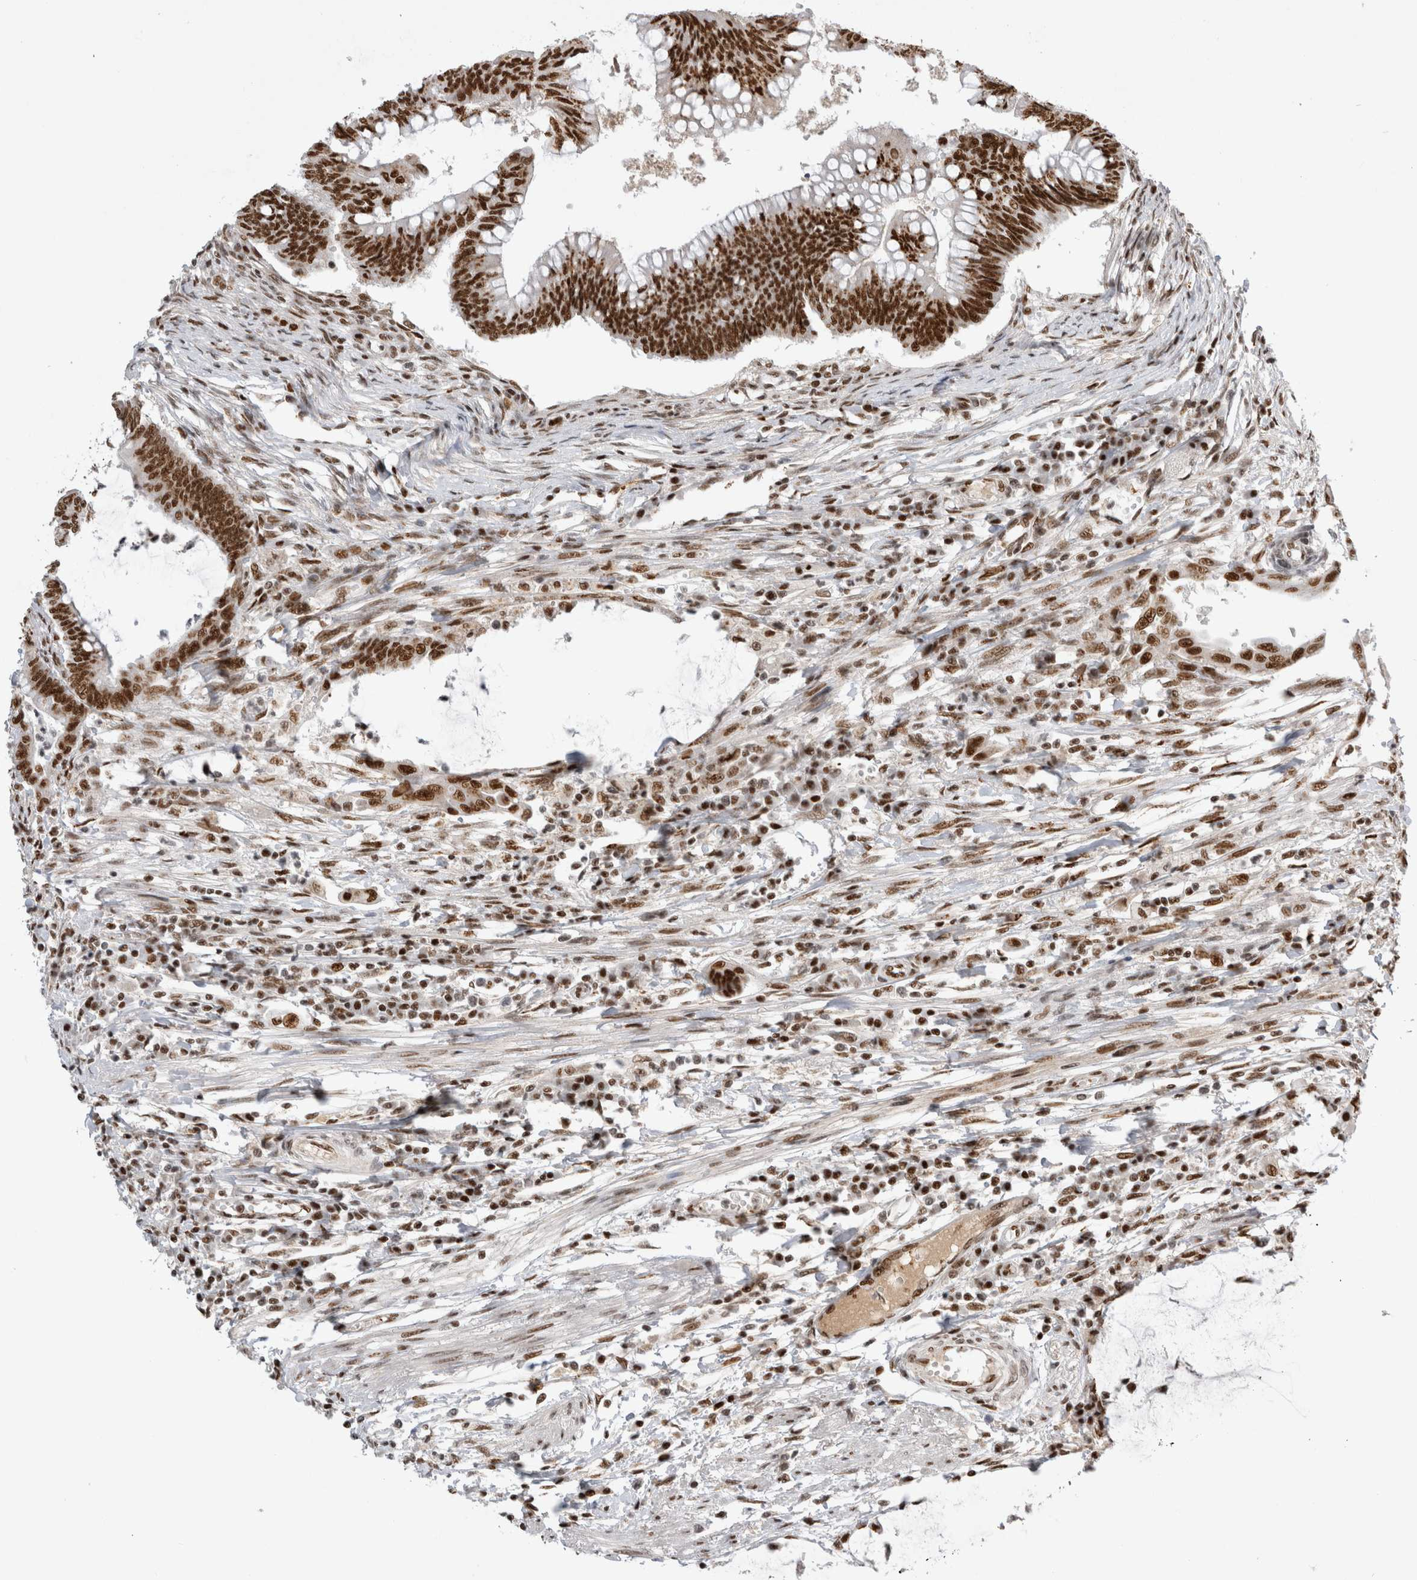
{"staining": {"intensity": "strong", "quantity": ">75%", "location": "nuclear"}, "tissue": "colorectal cancer", "cell_type": "Tumor cells", "image_type": "cancer", "snomed": [{"axis": "morphology", "description": "Adenoma, NOS"}, {"axis": "morphology", "description": "Adenocarcinoma, NOS"}, {"axis": "topography", "description": "Colon"}], "caption": "Immunohistochemical staining of human adenoma (colorectal) displays strong nuclear protein expression in approximately >75% of tumor cells.", "gene": "EYA2", "patient": {"sex": "male", "age": 79}}